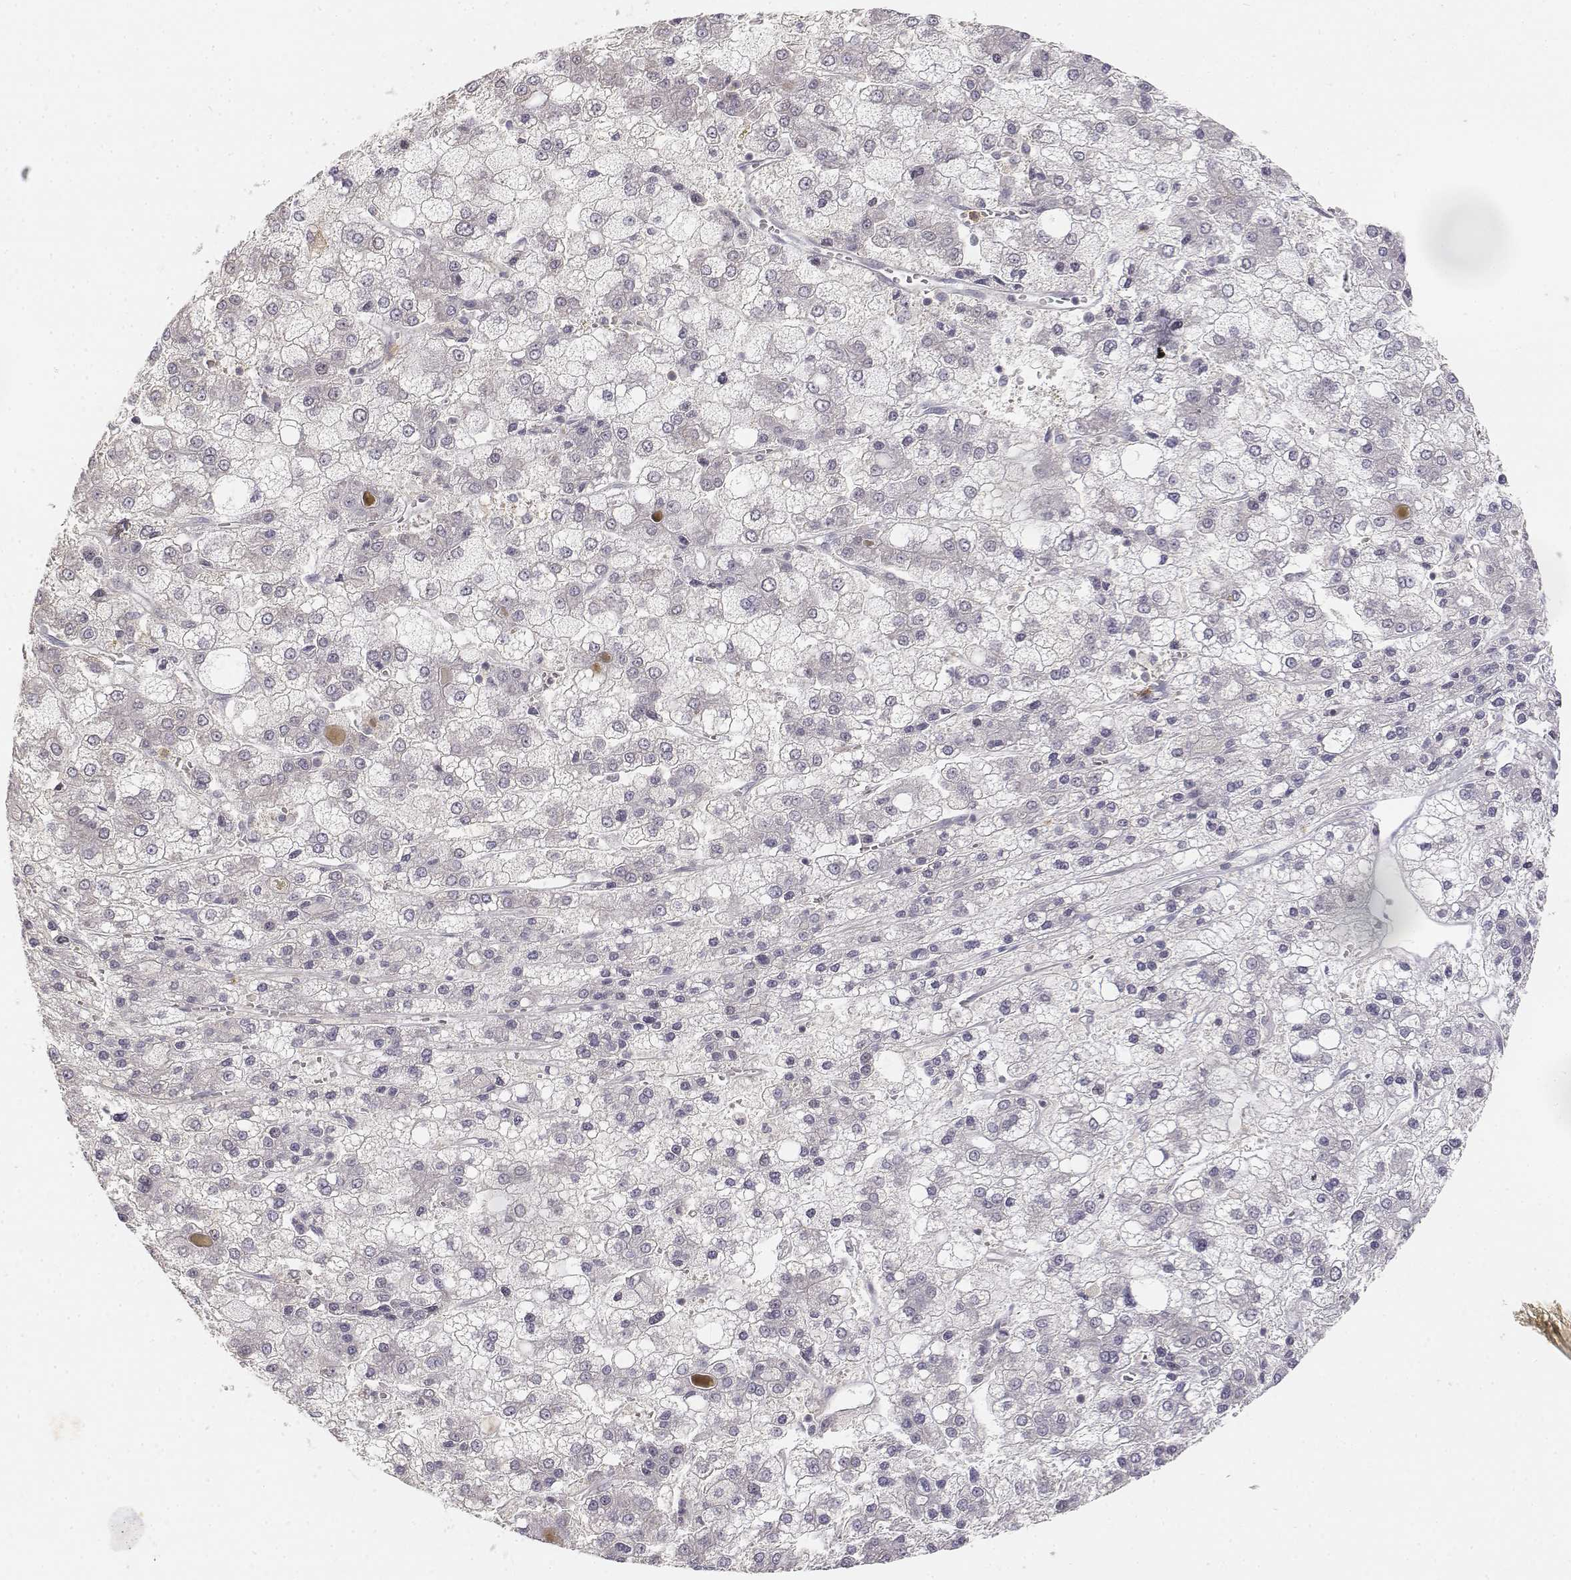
{"staining": {"intensity": "negative", "quantity": "none", "location": "none"}, "tissue": "liver cancer", "cell_type": "Tumor cells", "image_type": "cancer", "snomed": [{"axis": "morphology", "description": "Carcinoma, Hepatocellular, NOS"}, {"axis": "topography", "description": "Liver"}], "caption": "Tumor cells are negative for brown protein staining in hepatocellular carcinoma (liver). (DAB (3,3'-diaminobenzidine) IHC visualized using brightfield microscopy, high magnification).", "gene": "GLIPR1L2", "patient": {"sex": "male", "age": 73}}